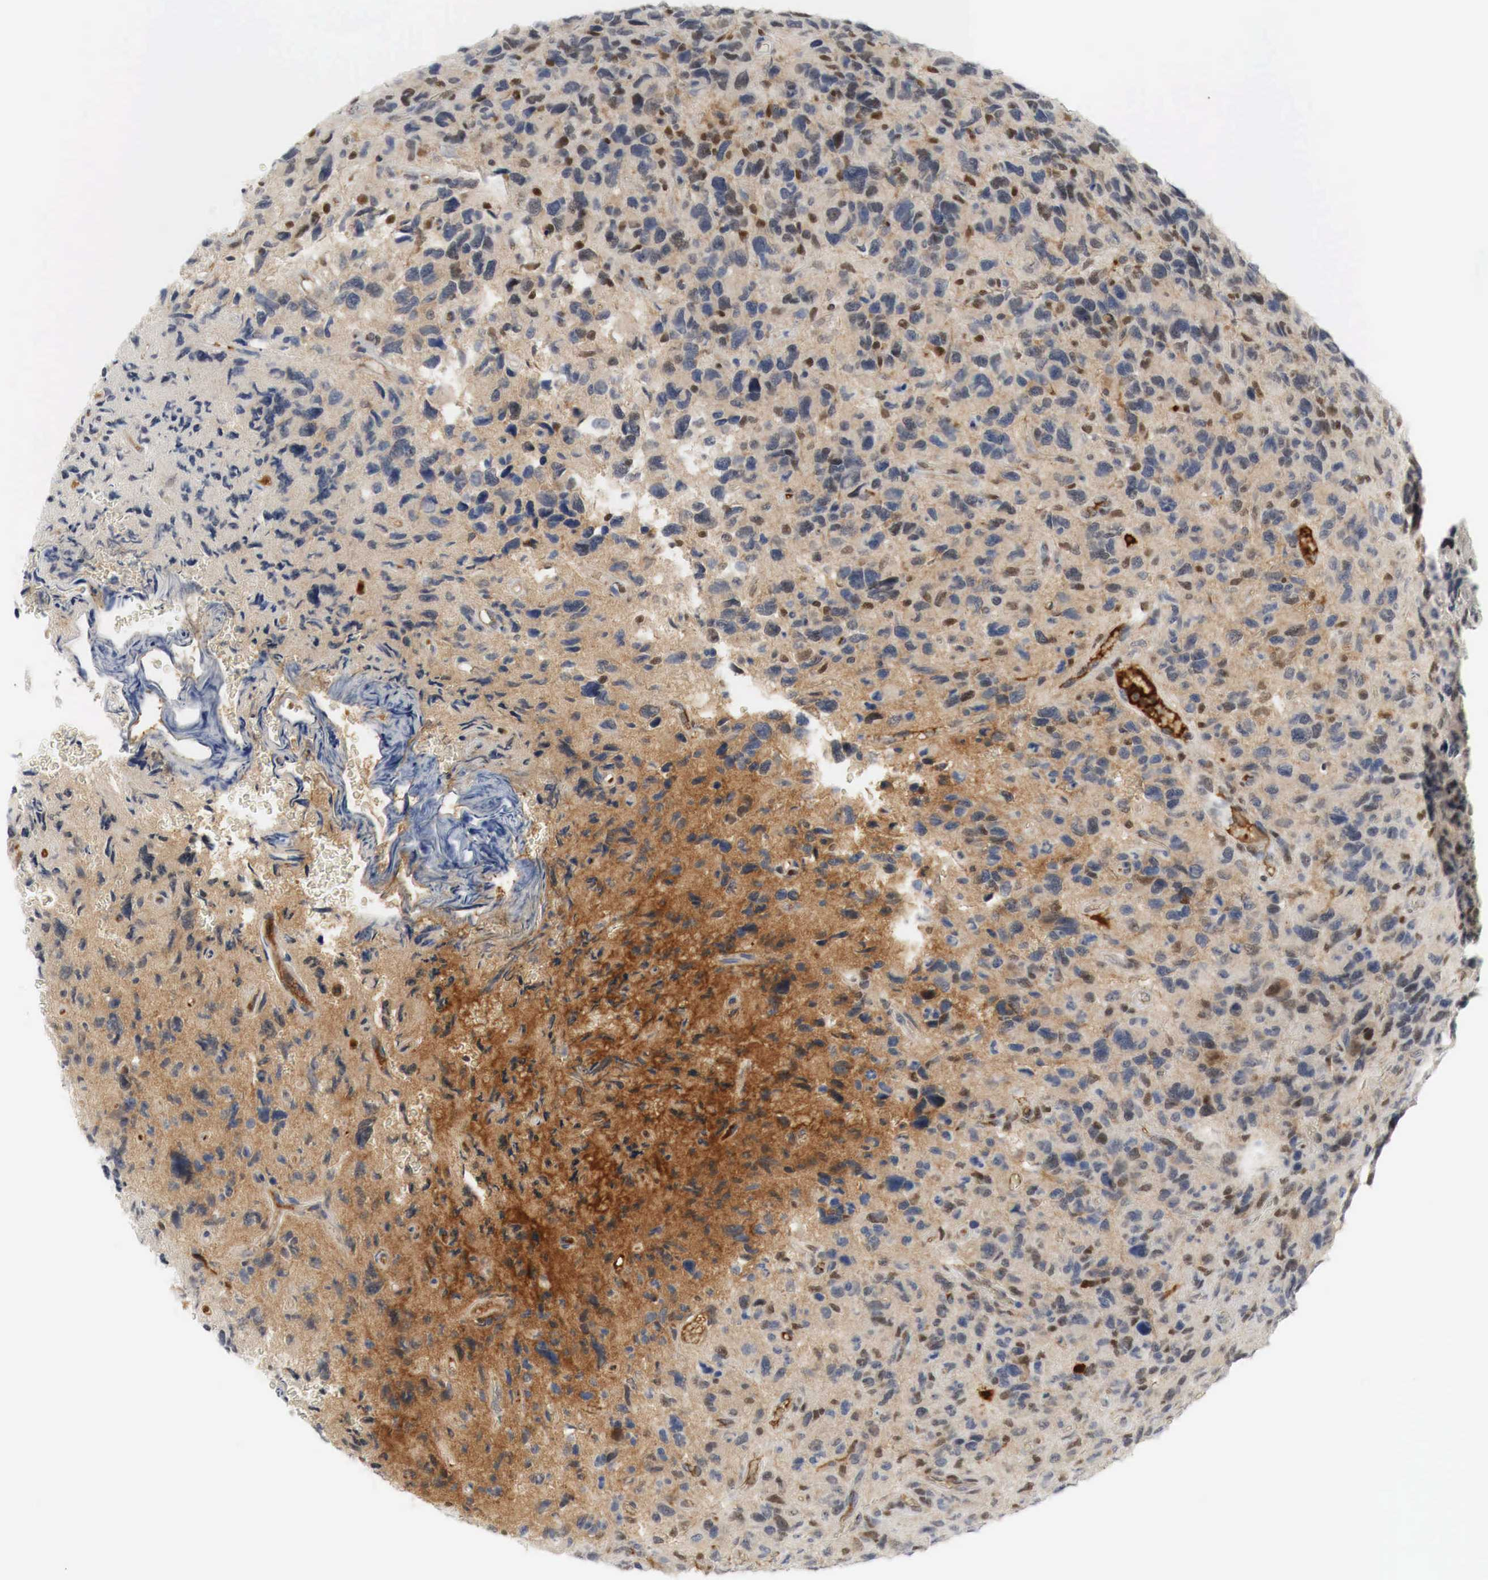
{"staining": {"intensity": "moderate", "quantity": "25%-75%", "location": "cytoplasmic/membranous,nuclear"}, "tissue": "glioma", "cell_type": "Tumor cells", "image_type": "cancer", "snomed": [{"axis": "morphology", "description": "Glioma, malignant, High grade"}, {"axis": "topography", "description": "Brain"}], "caption": "Moderate cytoplasmic/membranous and nuclear expression is identified in approximately 25%-75% of tumor cells in malignant glioma (high-grade). (DAB (3,3'-diaminobenzidine) = brown stain, brightfield microscopy at high magnification).", "gene": "MYC", "patient": {"sex": "female", "age": 60}}